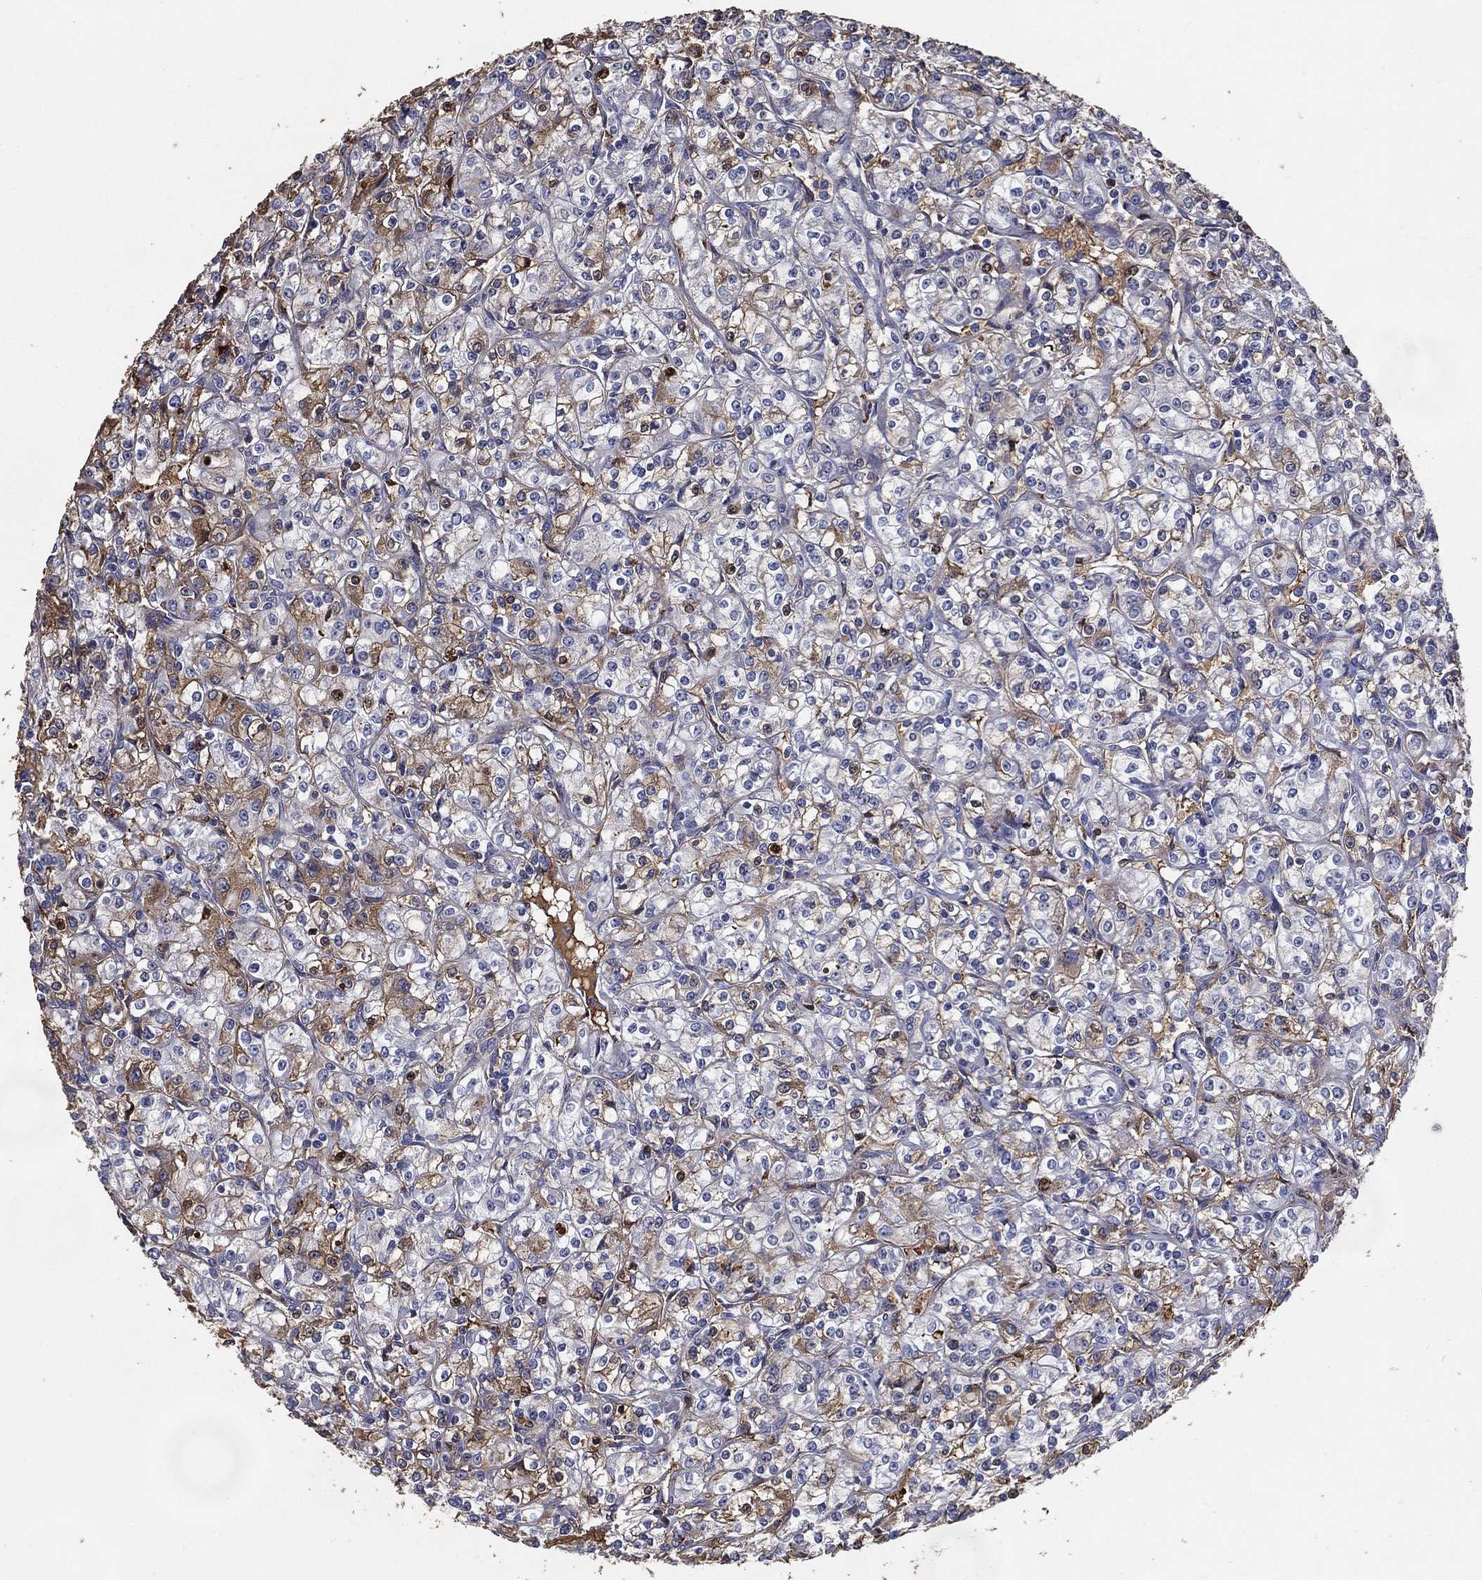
{"staining": {"intensity": "weak", "quantity": "<25%", "location": "cytoplasmic/membranous"}, "tissue": "renal cancer", "cell_type": "Tumor cells", "image_type": "cancer", "snomed": [{"axis": "morphology", "description": "Adenocarcinoma, NOS"}, {"axis": "topography", "description": "Kidney"}], "caption": "A micrograph of human renal cancer (adenocarcinoma) is negative for staining in tumor cells.", "gene": "EFNA1", "patient": {"sex": "male", "age": 77}}